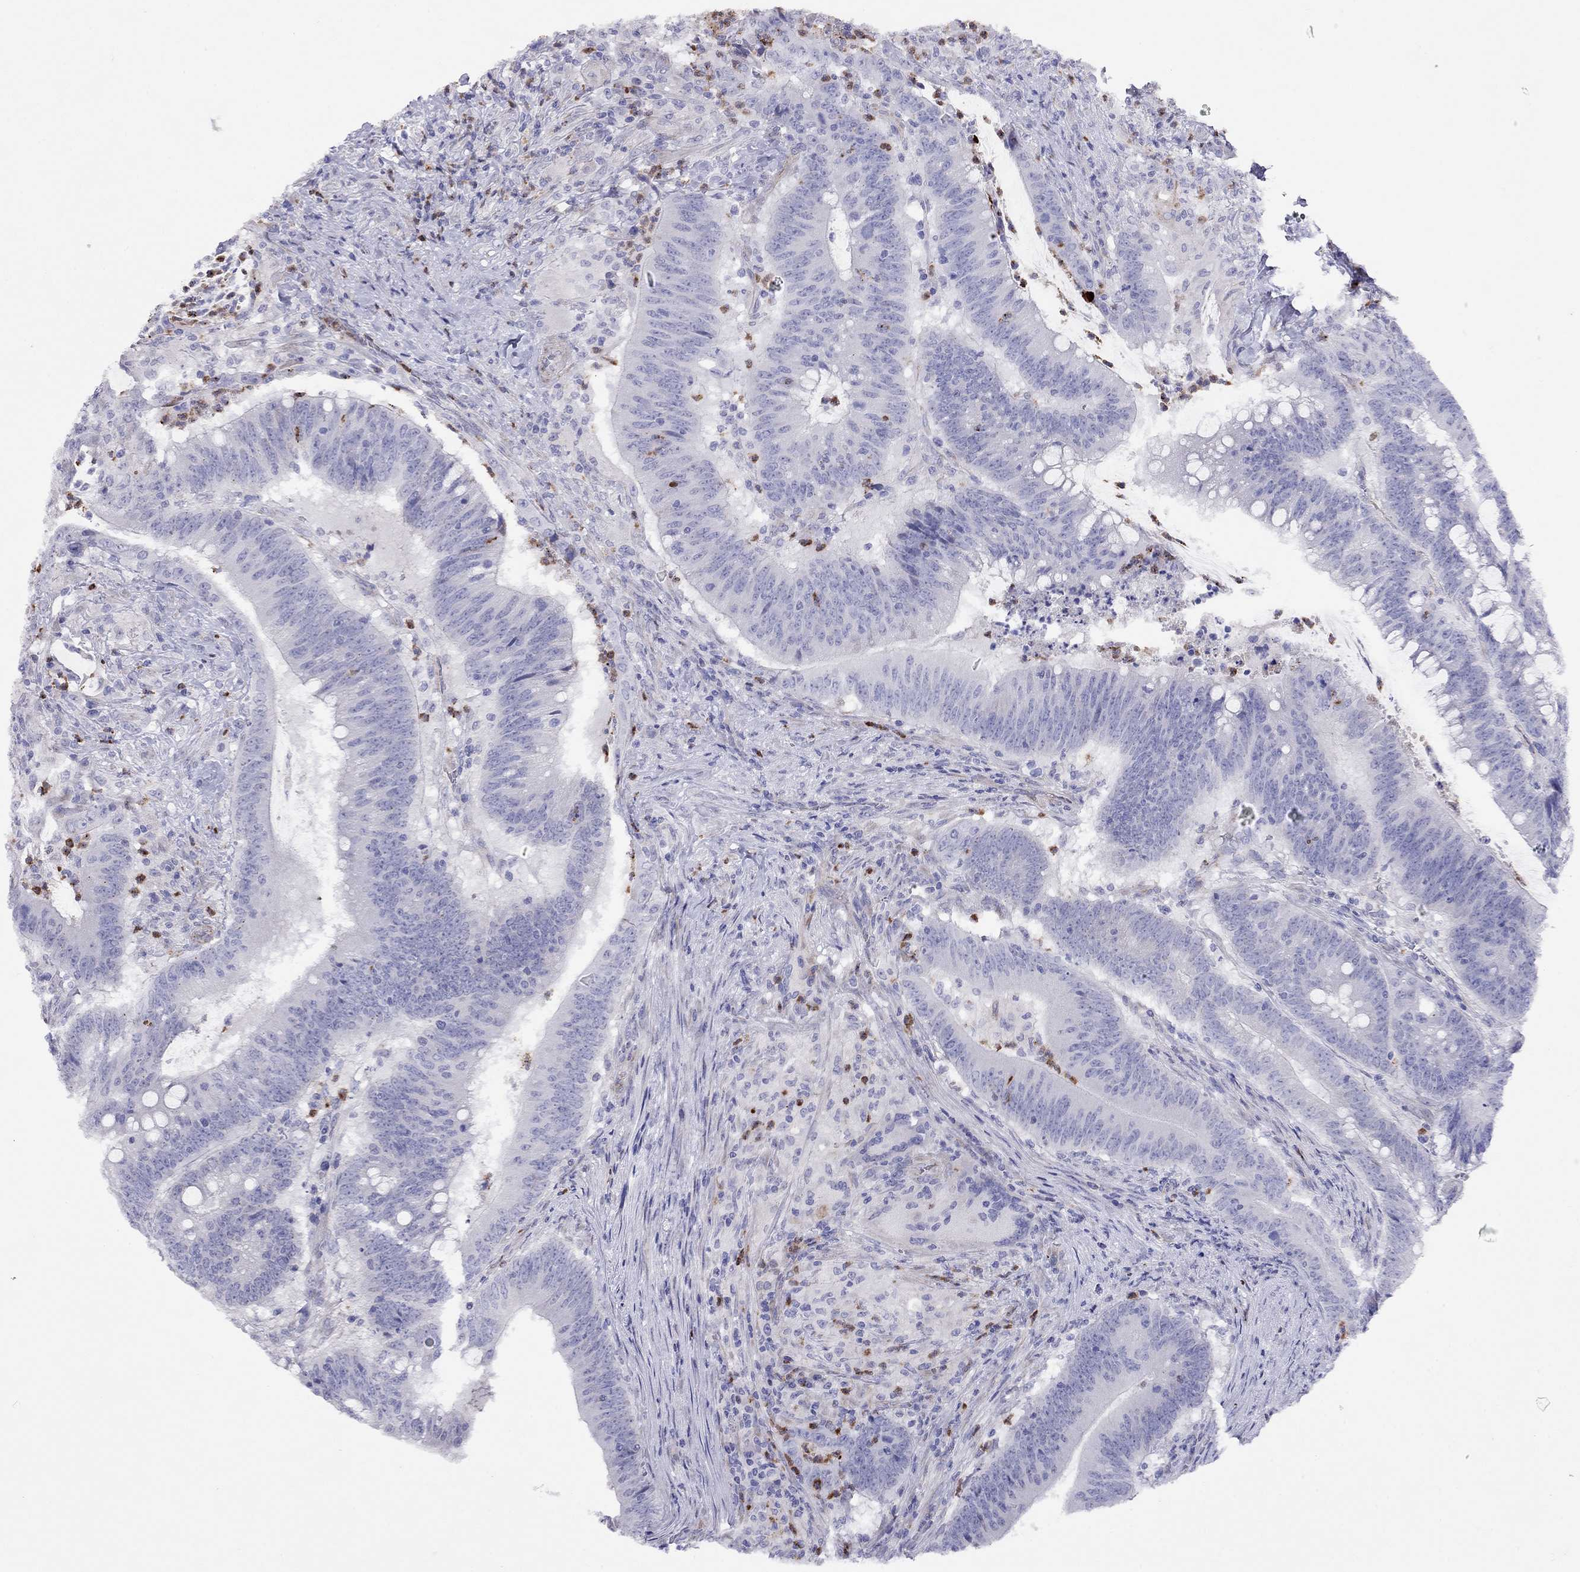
{"staining": {"intensity": "negative", "quantity": "none", "location": "none"}, "tissue": "colorectal cancer", "cell_type": "Tumor cells", "image_type": "cancer", "snomed": [{"axis": "morphology", "description": "Adenocarcinoma, NOS"}, {"axis": "topography", "description": "Colon"}], "caption": "Immunohistochemistry (IHC) photomicrograph of neoplastic tissue: adenocarcinoma (colorectal) stained with DAB (3,3'-diaminobenzidine) displays no significant protein staining in tumor cells. (DAB immunohistochemistry visualized using brightfield microscopy, high magnification).", "gene": "SPINT4", "patient": {"sex": "female", "age": 87}}